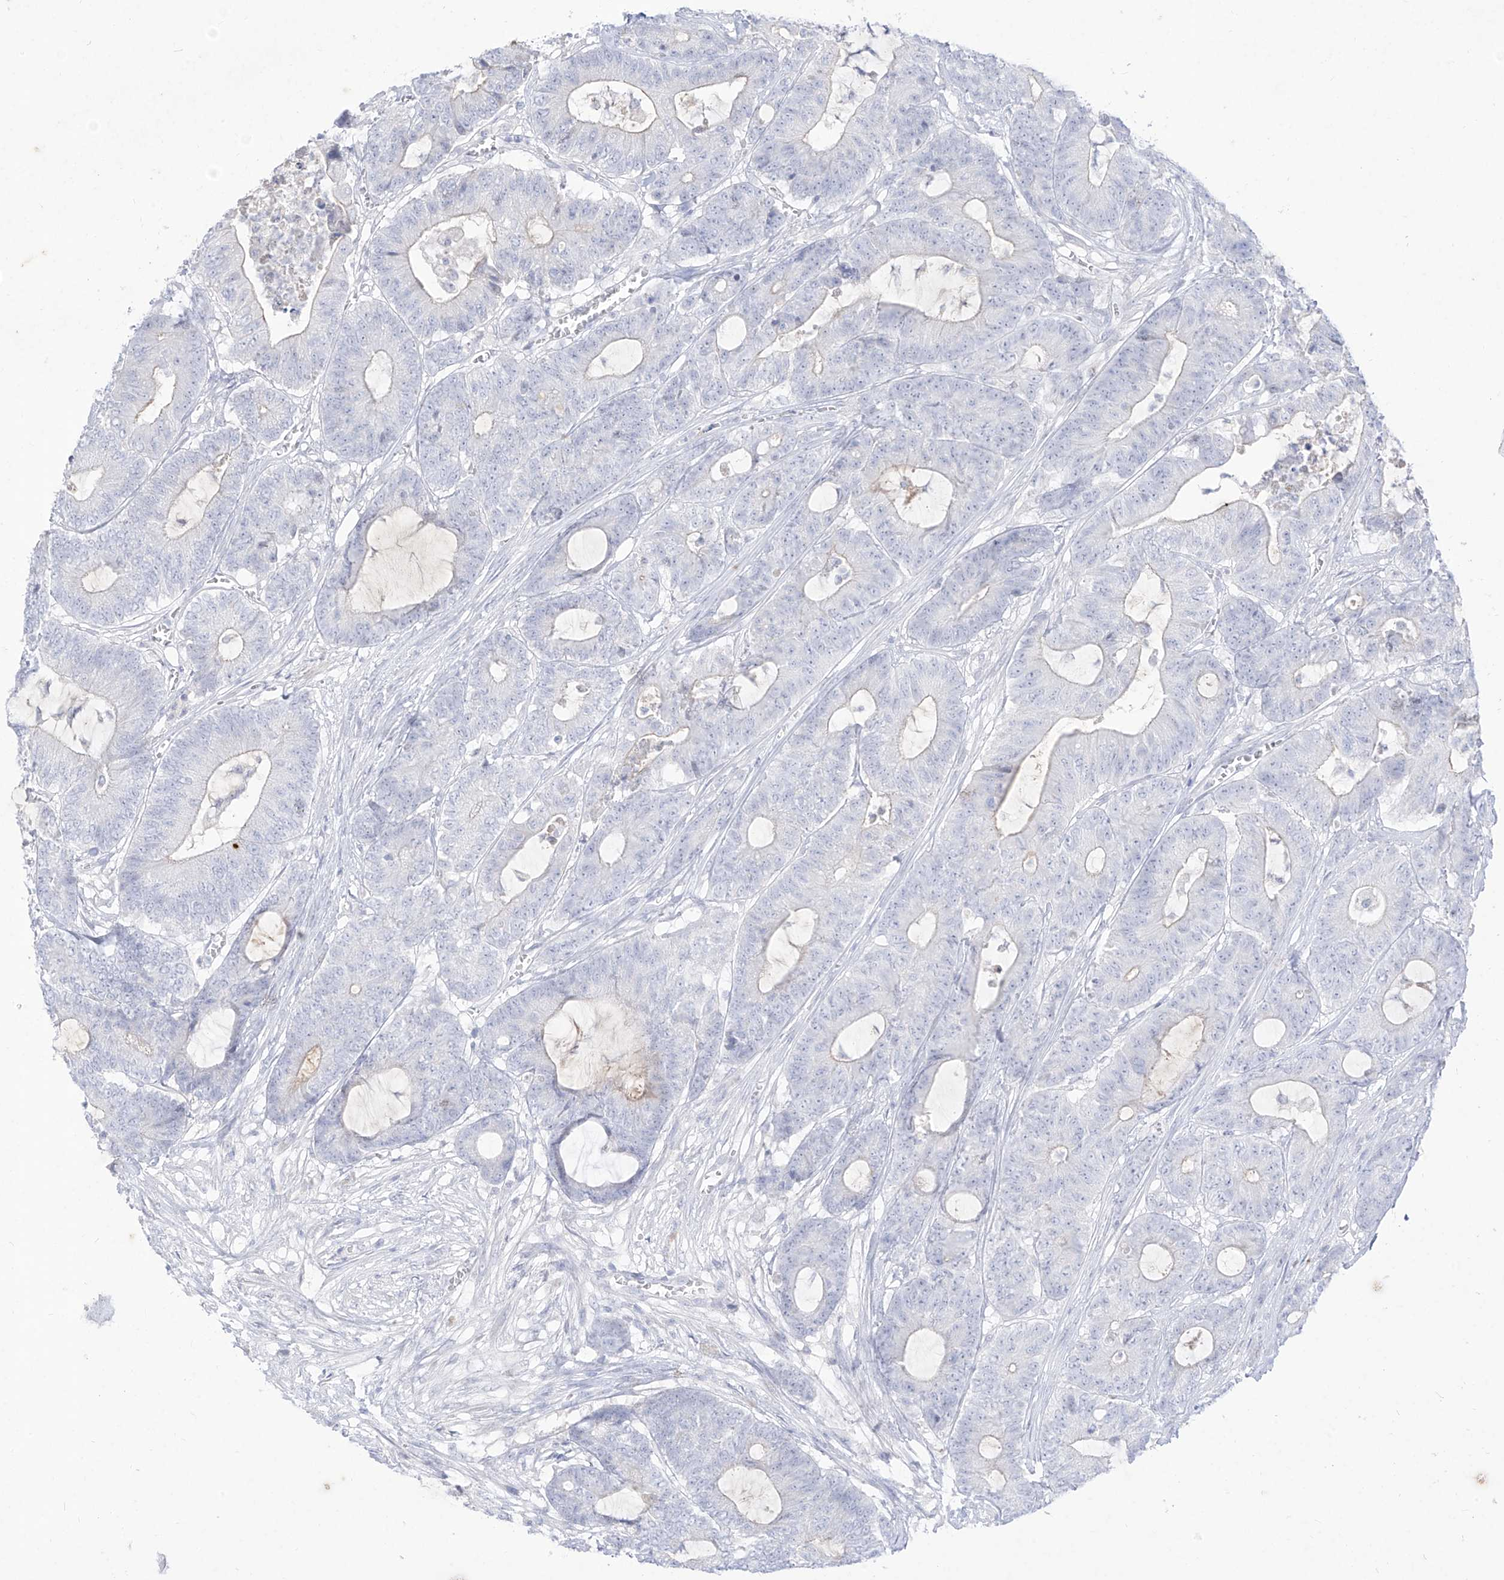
{"staining": {"intensity": "negative", "quantity": "none", "location": "none"}, "tissue": "colorectal cancer", "cell_type": "Tumor cells", "image_type": "cancer", "snomed": [{"axis": "morphology", "description": "Adenocarcinoma, NOS"}, {"axis": "topography", "description": "Colon"}], "caption": "A histopathology image of human colorectal cancer (adenocarcinoma) is negative for staining in tumor cells.", "gene": "TGM4", "patient": {"sex": "female", "age": 84}}